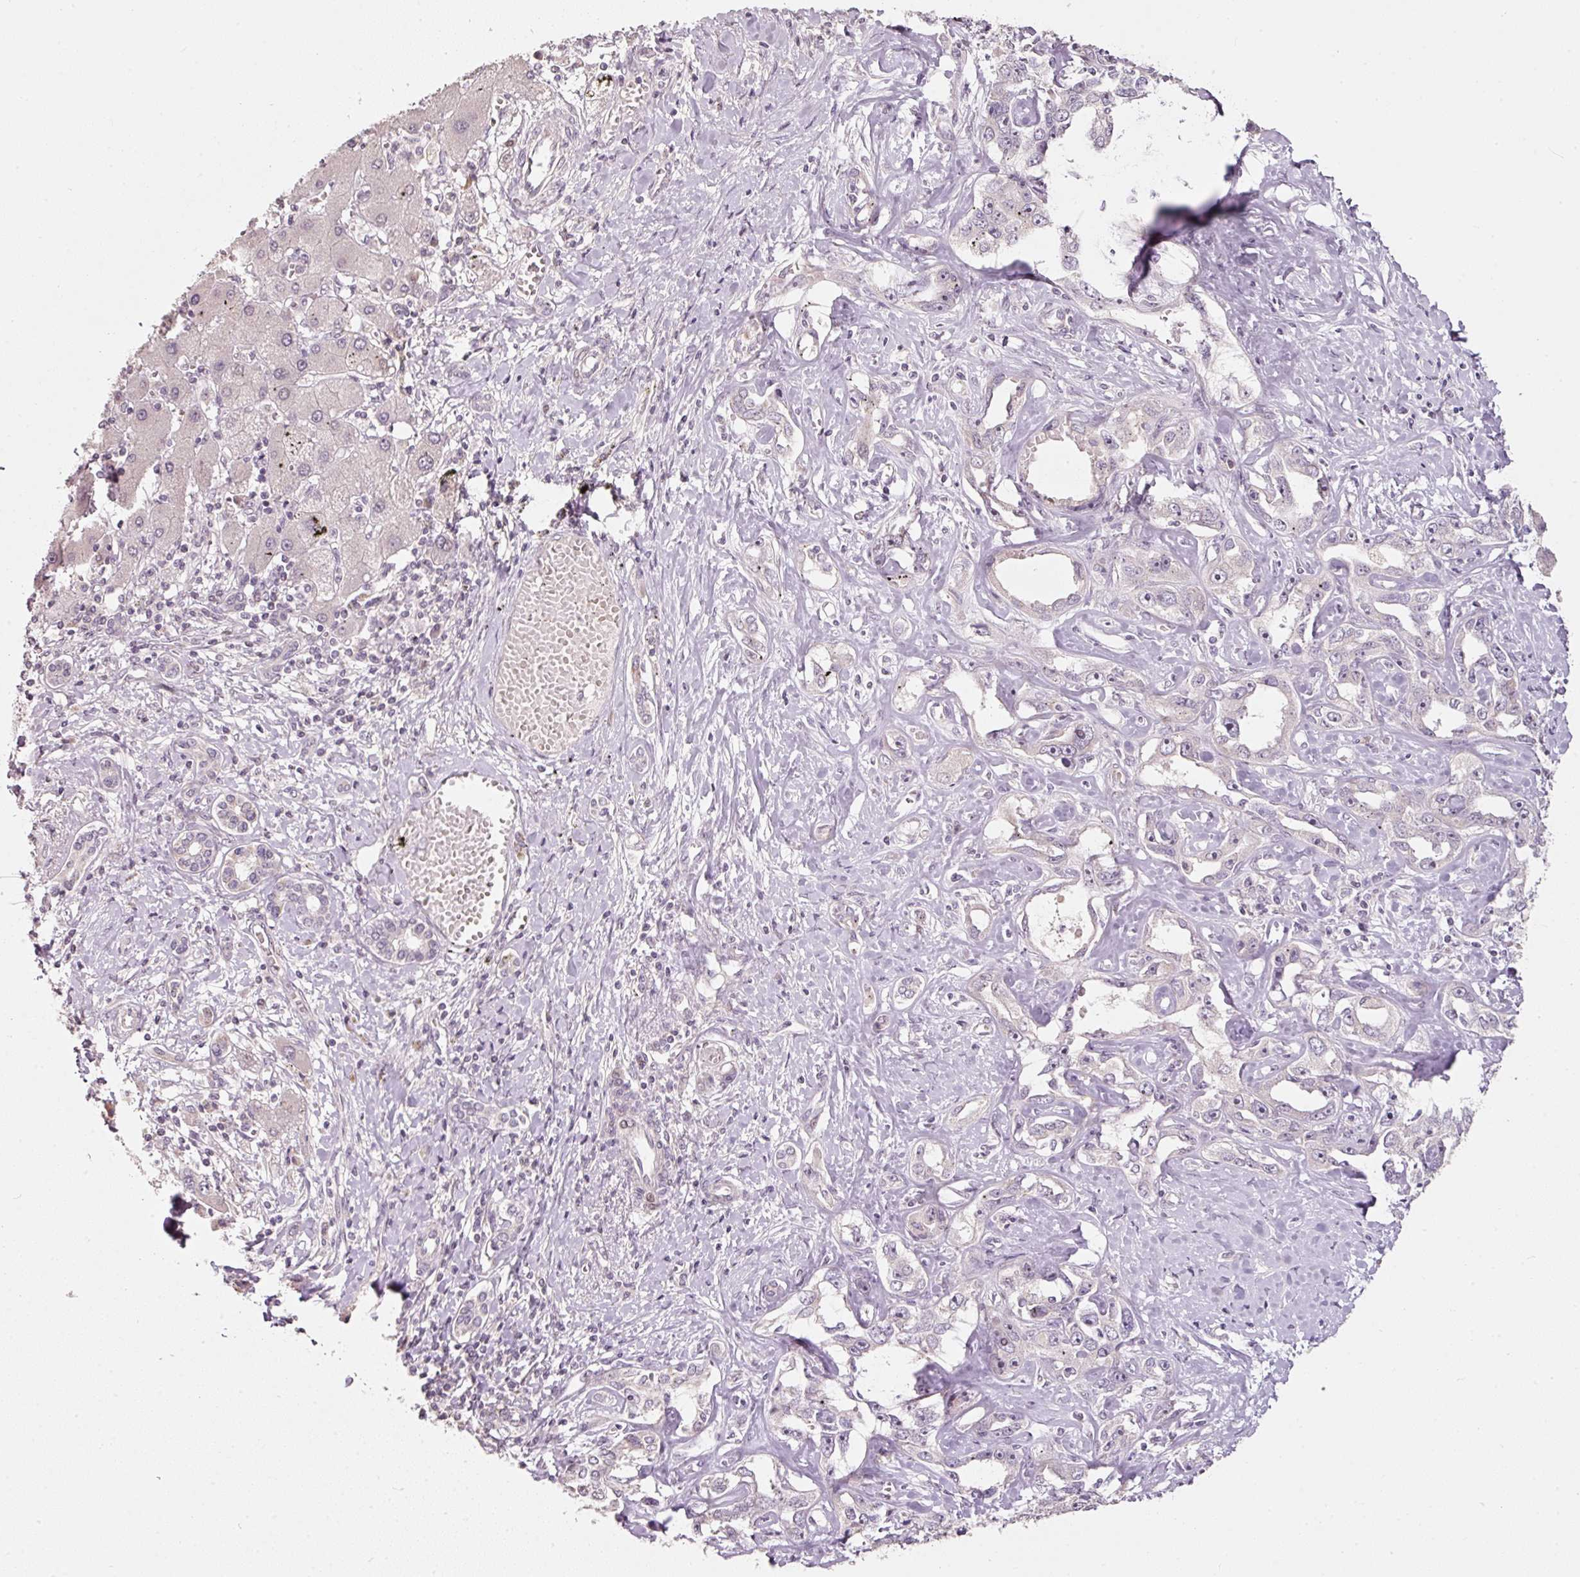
{"staining": {"intensity": "negative", "quantity": "none", "location": "none"}, "tissue": "liver cancer", "cell_type": "Tumor cells", "image_type": "cancer", "snomed": [{"axis": "morphology", "description": "Cholangiocarcinoma"}, {"axis": "topography", "description": "Liver"}], "caption": "Protein analysis of cholangiocarcinoma (liver) exhibits no significant expression in tumor cells.", "gene": "TOB2", "patient": {"sex": "male", "age": 59}}